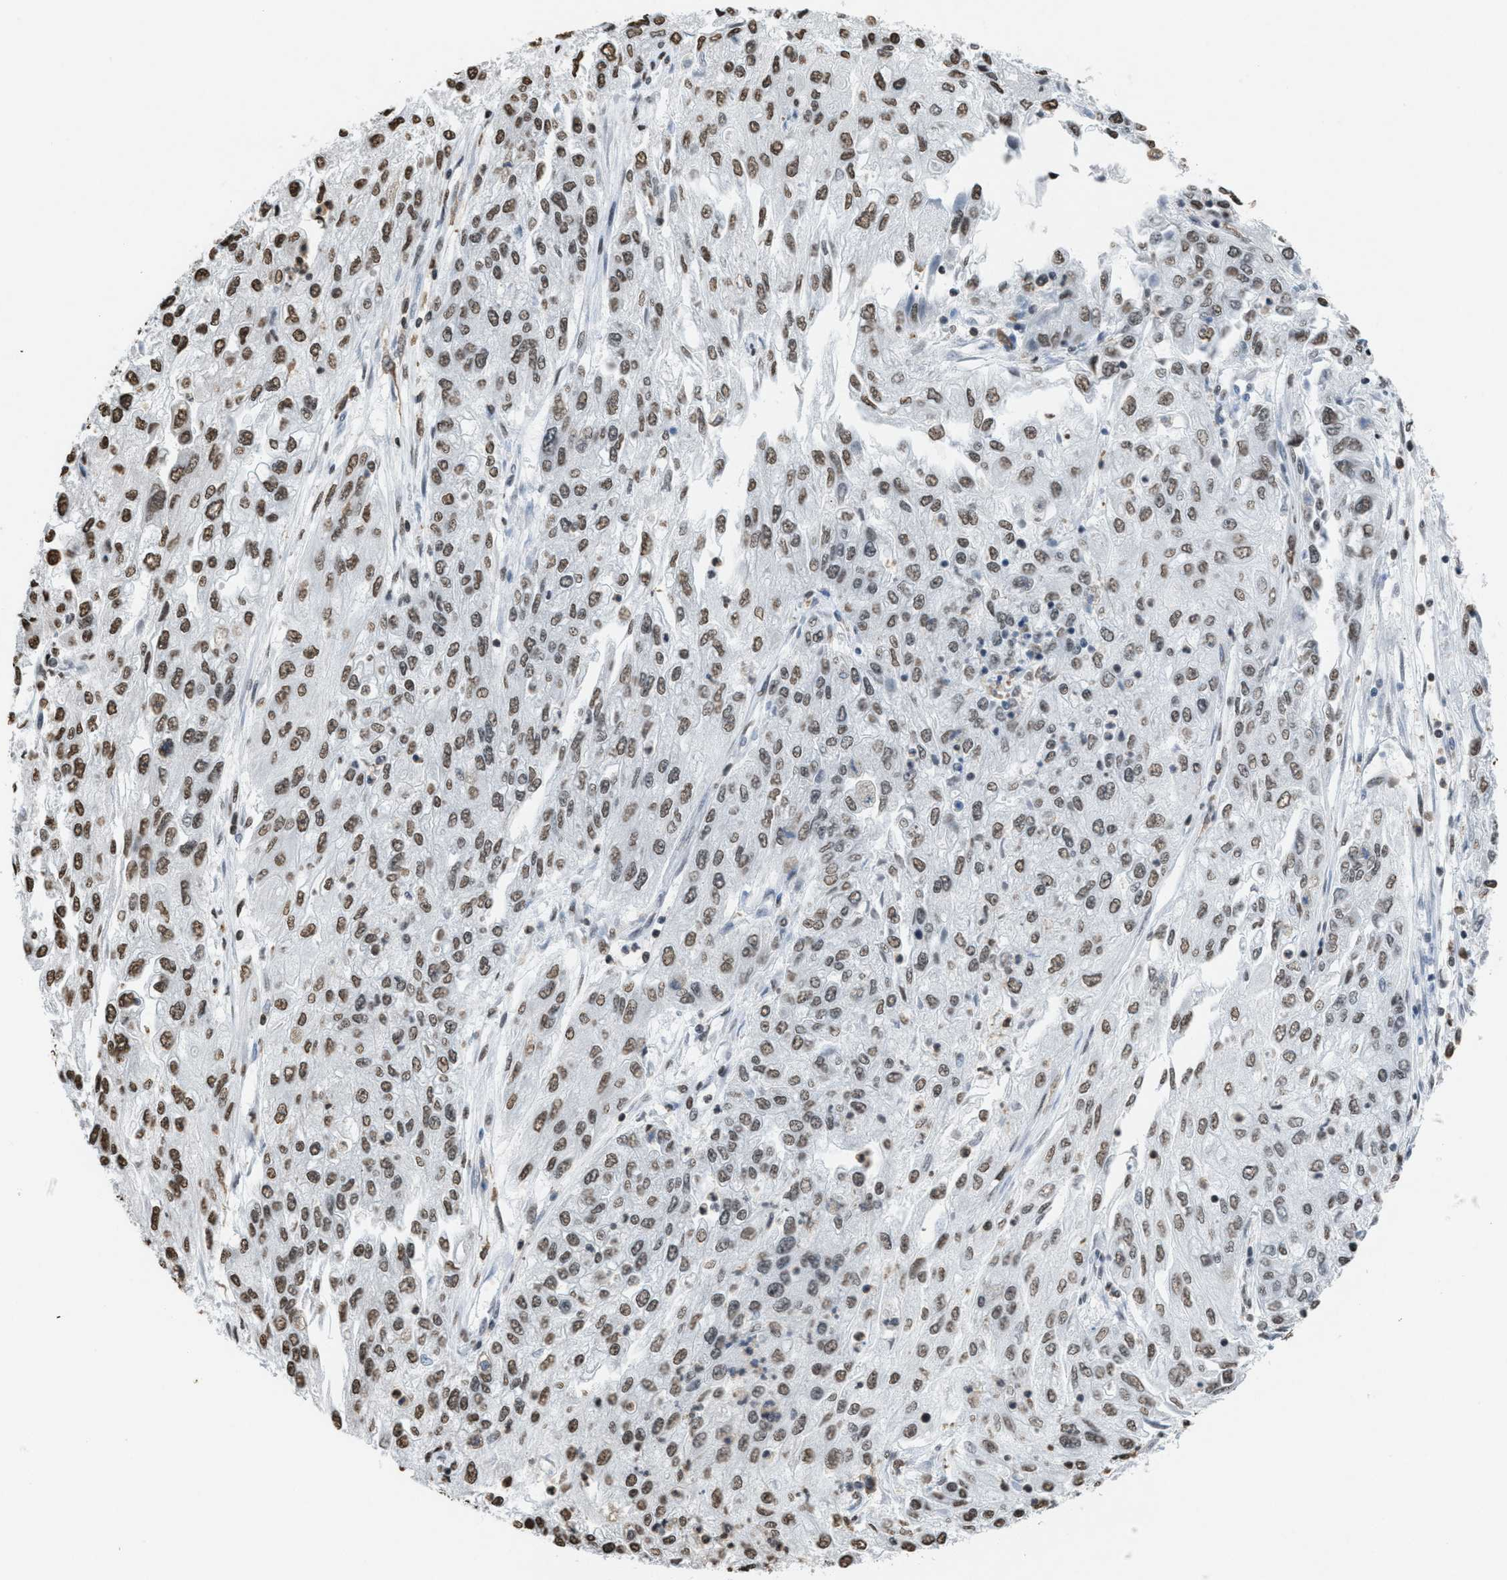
{"staining": {"intensity": "moderate", "quantity": ">75%", "location": "nuclear"}, "tissue": "endometrial cancer", "cell_type": "Tumor cells", "image_type": "cancer", "snomed": [{"axis": "morphology", "description": "Adenocarcinoma, NOS"}, {"axis": "topography", "description": "Endometrium"}], "caption": "Moderate nuclear positivity is present in about >75% of tumor cells in endometrial cancer.", "gene": "NUP88", "patient": {"sex": "female", "age": 49}}